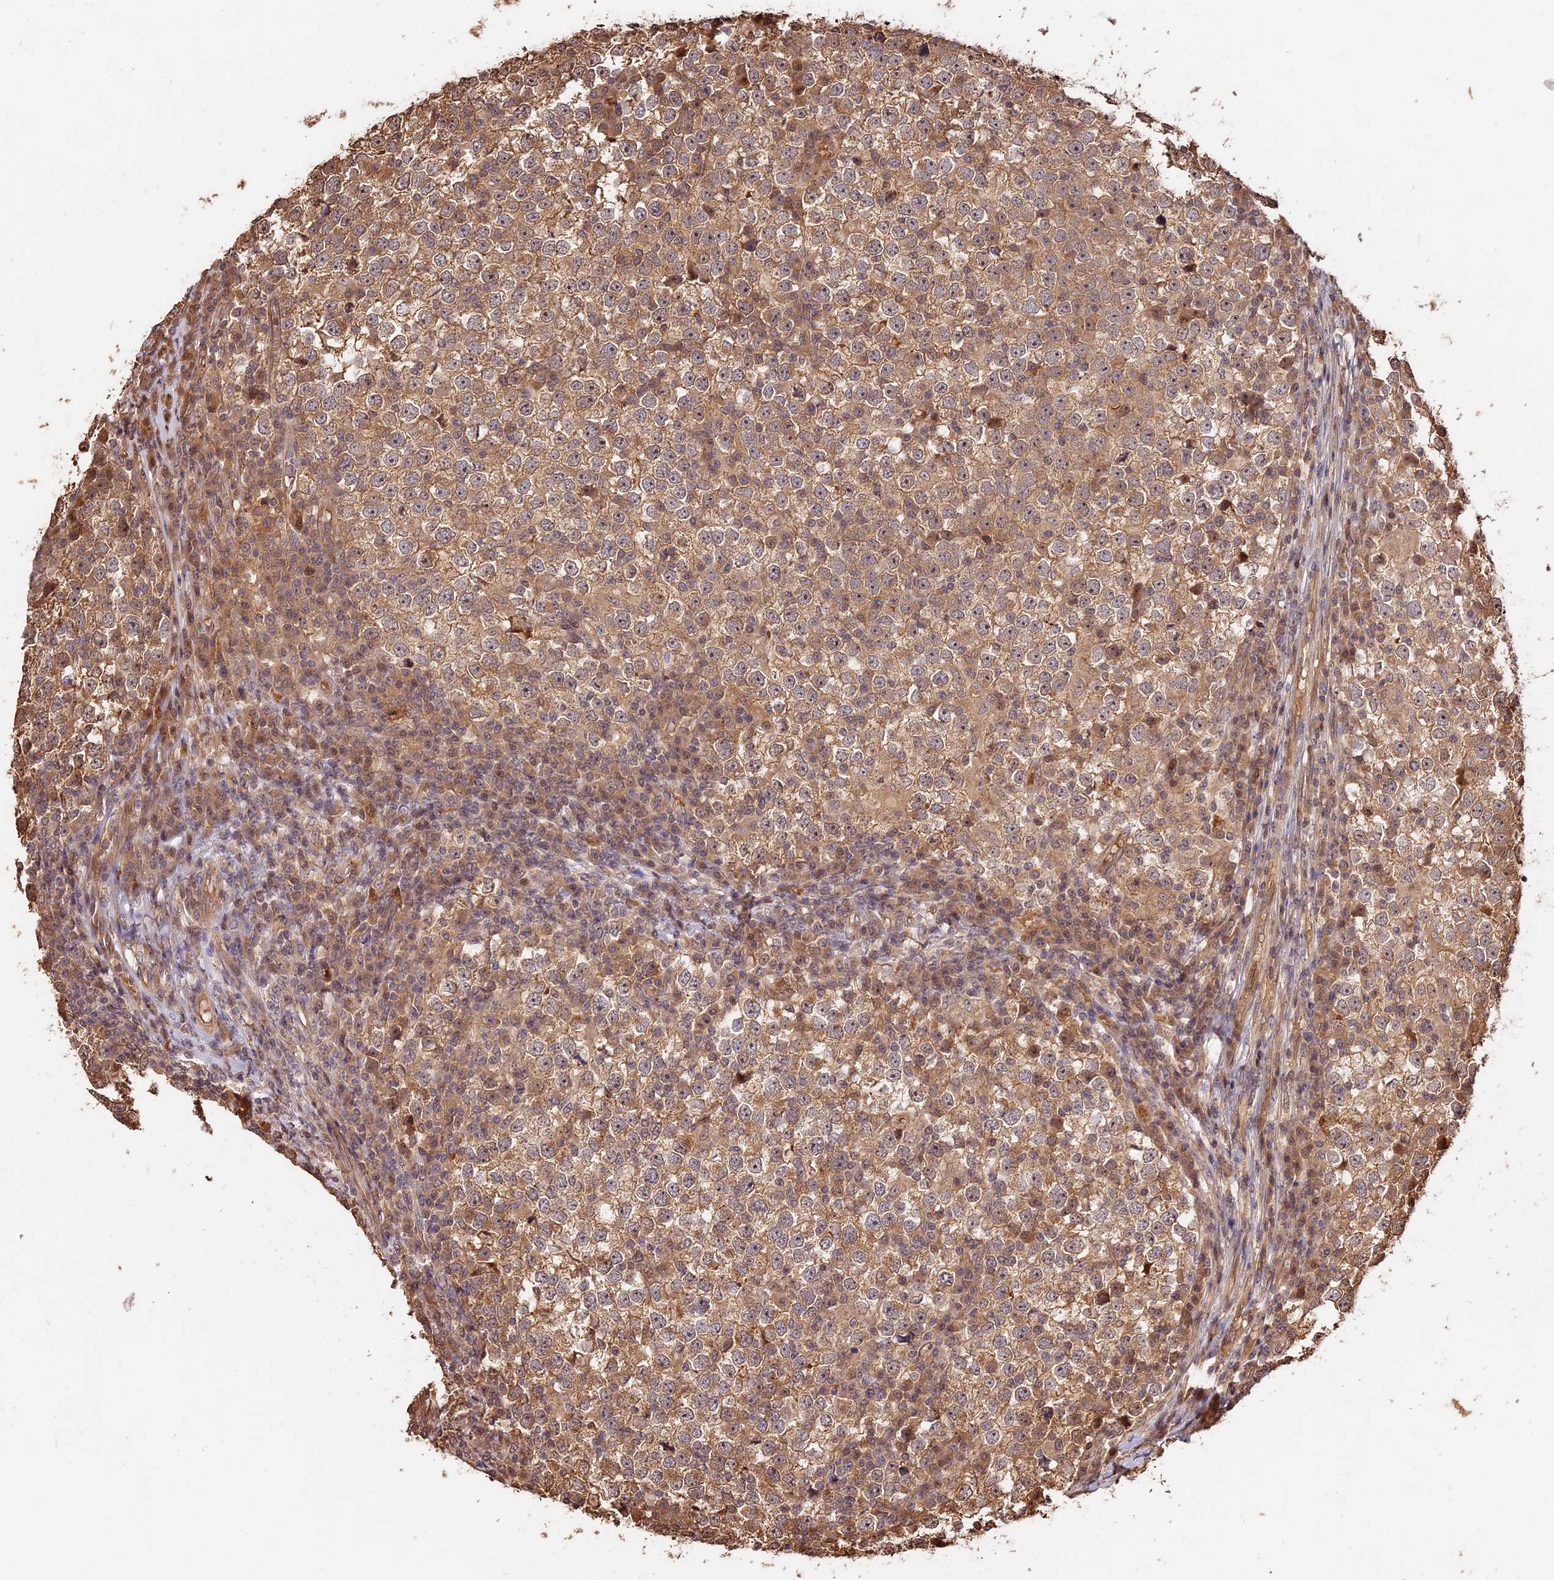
{"staining": {"intensity": "moderate", "quantity": ">75%", "location": "cytoplasmic/membranous,nuclear"}, "tissue": "testis cancer", "cell_type": "Tumor cells", "image_type": "cancer", "snomed": [{"axis": "morphology", "description": "Seminoma, NOS"}, {"axis": "topography", "description": "Testis"}], "caption": "Seminoma (testis) stained for a protein demonstrates moderate cytoplasmic/membranous and nuclear positivity in tumor cells.", "gene": "PPP1R37", "patient": {"sex": "male", "age": 65}}